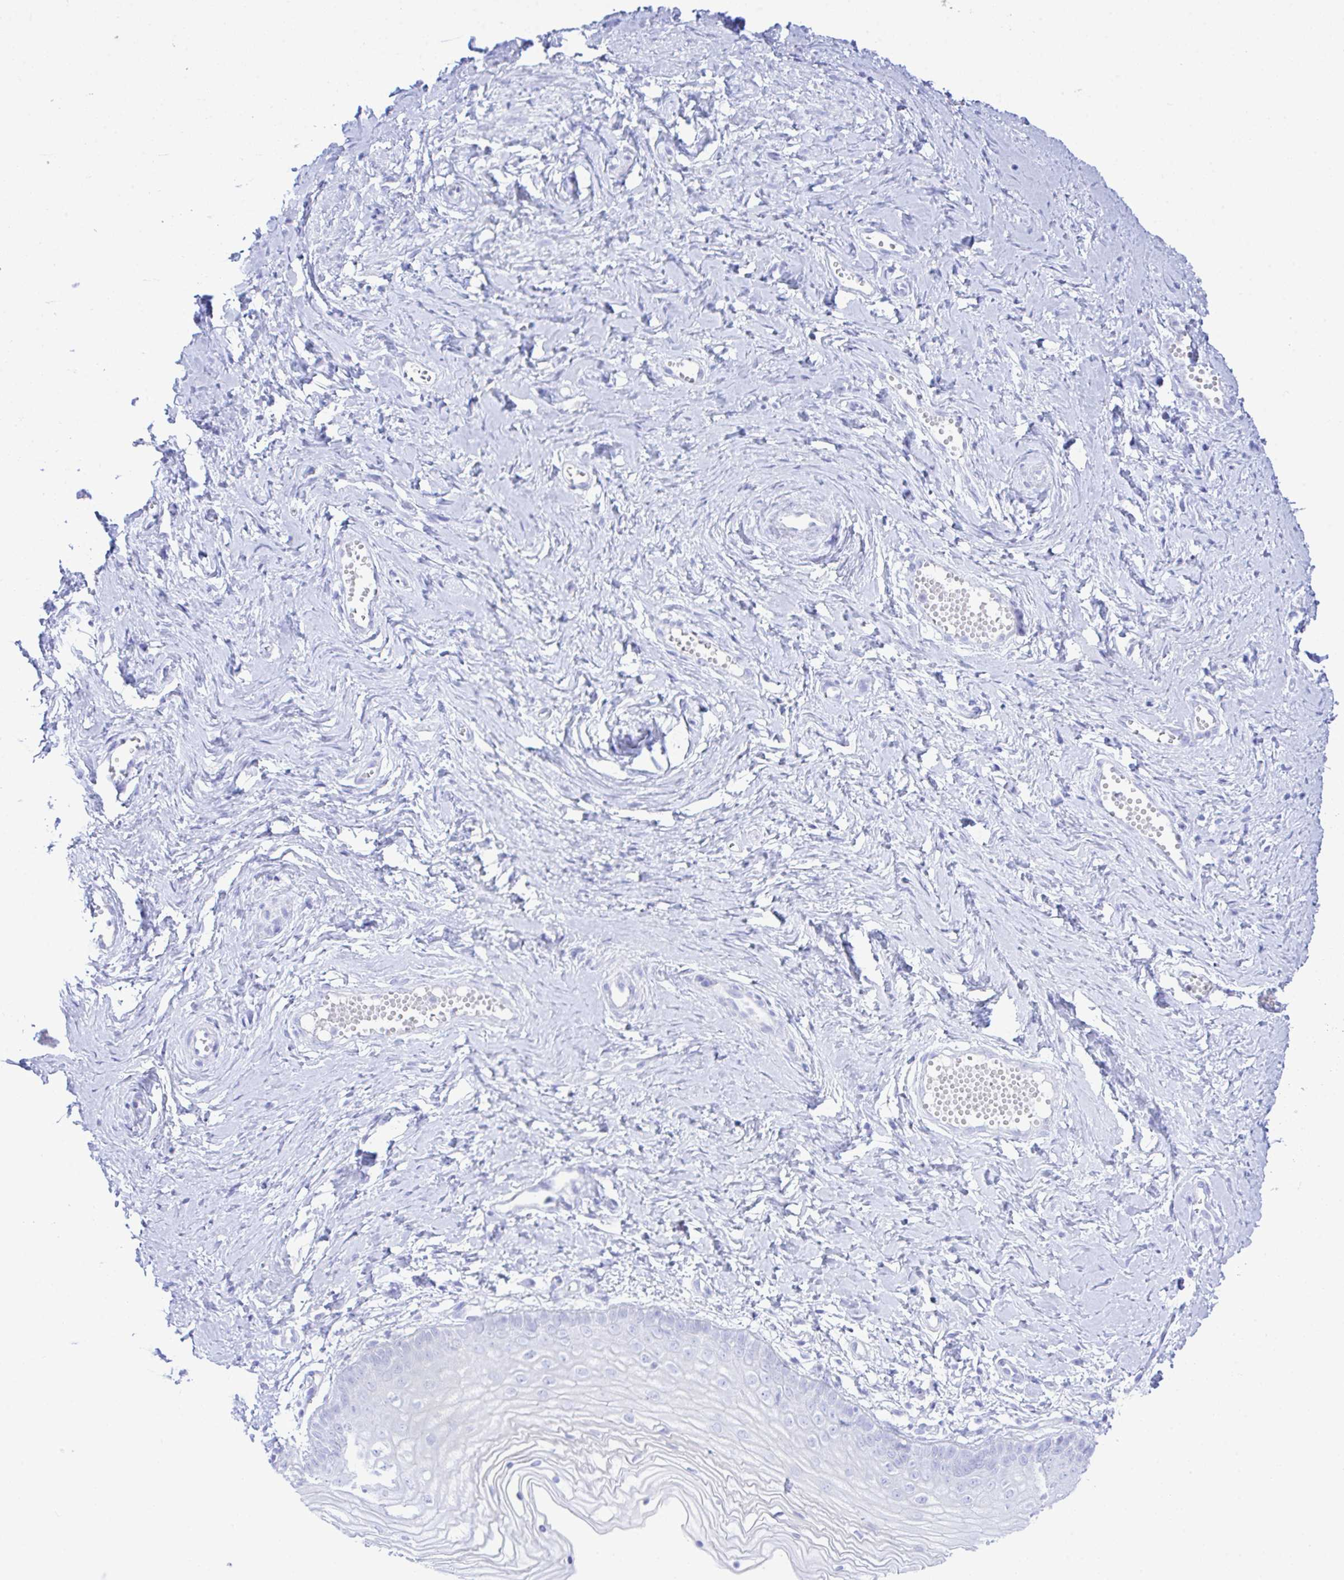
{"staining": {"intensity": "negative", "quantity": "none", "location": "none"}, "tissue": "vagina", "cell_type": "Squamous epithelial cells", "image_type": "normal", "snomed": [{"axis": "morphology", "description": "Normal tissue, NOS"}, {"axis": "topography", "description": "Vagina"}], "caption": "Immunohistochemical staining of unremarkable human vagina displays no significant staining in squamous epithelial cells.", "gene": "SELENOV", "patient": {"sex": "female", "age": 38}}